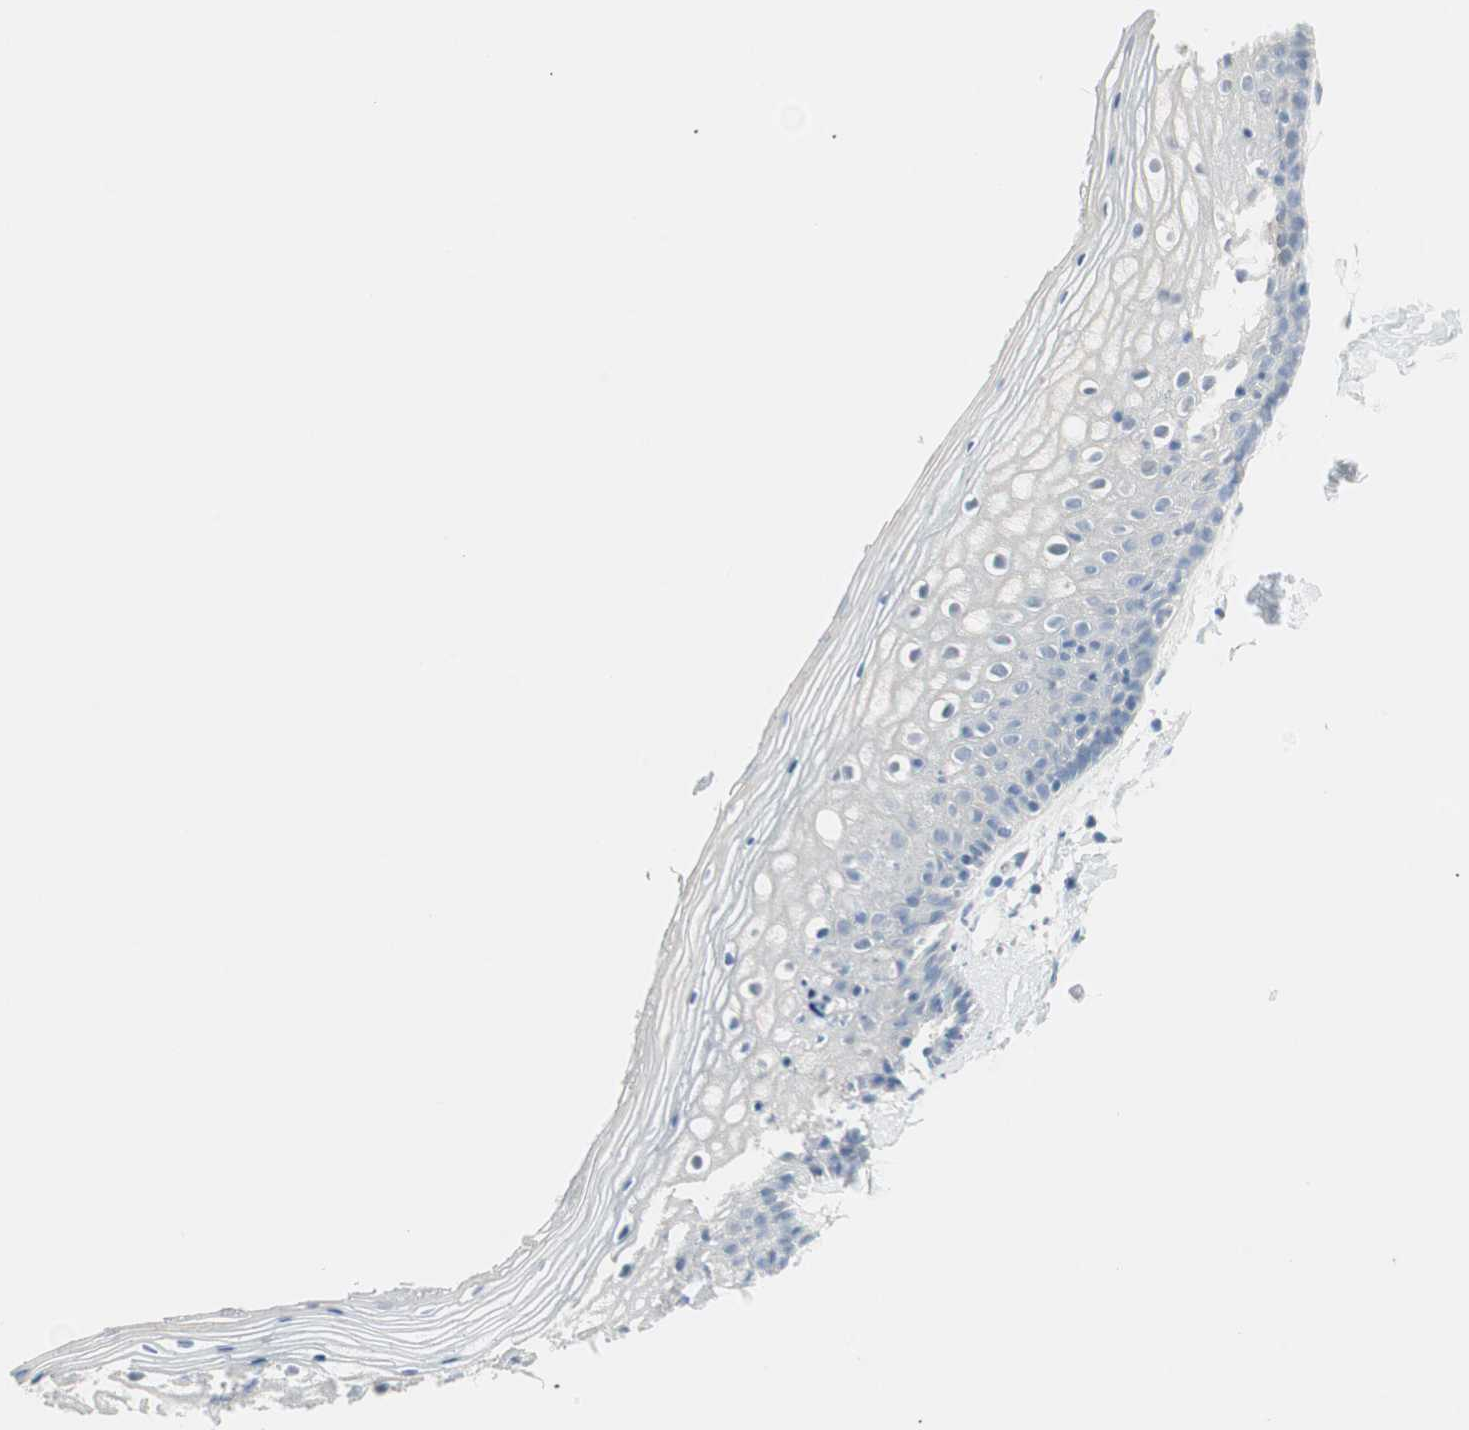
{"staining": {"intensity": "negative", "quantity": "none", "location": "none"}, "tissue": "vagina", "cell_type": "Squamous epithelial cells", "image_type": "normal", "snomed": [{"axis": "morphology", "description": "Normal tissue, NOS"}, {"axis": "topography", "description": "Vagina"}], "caption": "A photomicrograph of vagina stained for a protein shows no brown staining in squamous epithelial cells.", "gene": "MLLT10", "patient": {"sex": "female", "age": 46}}